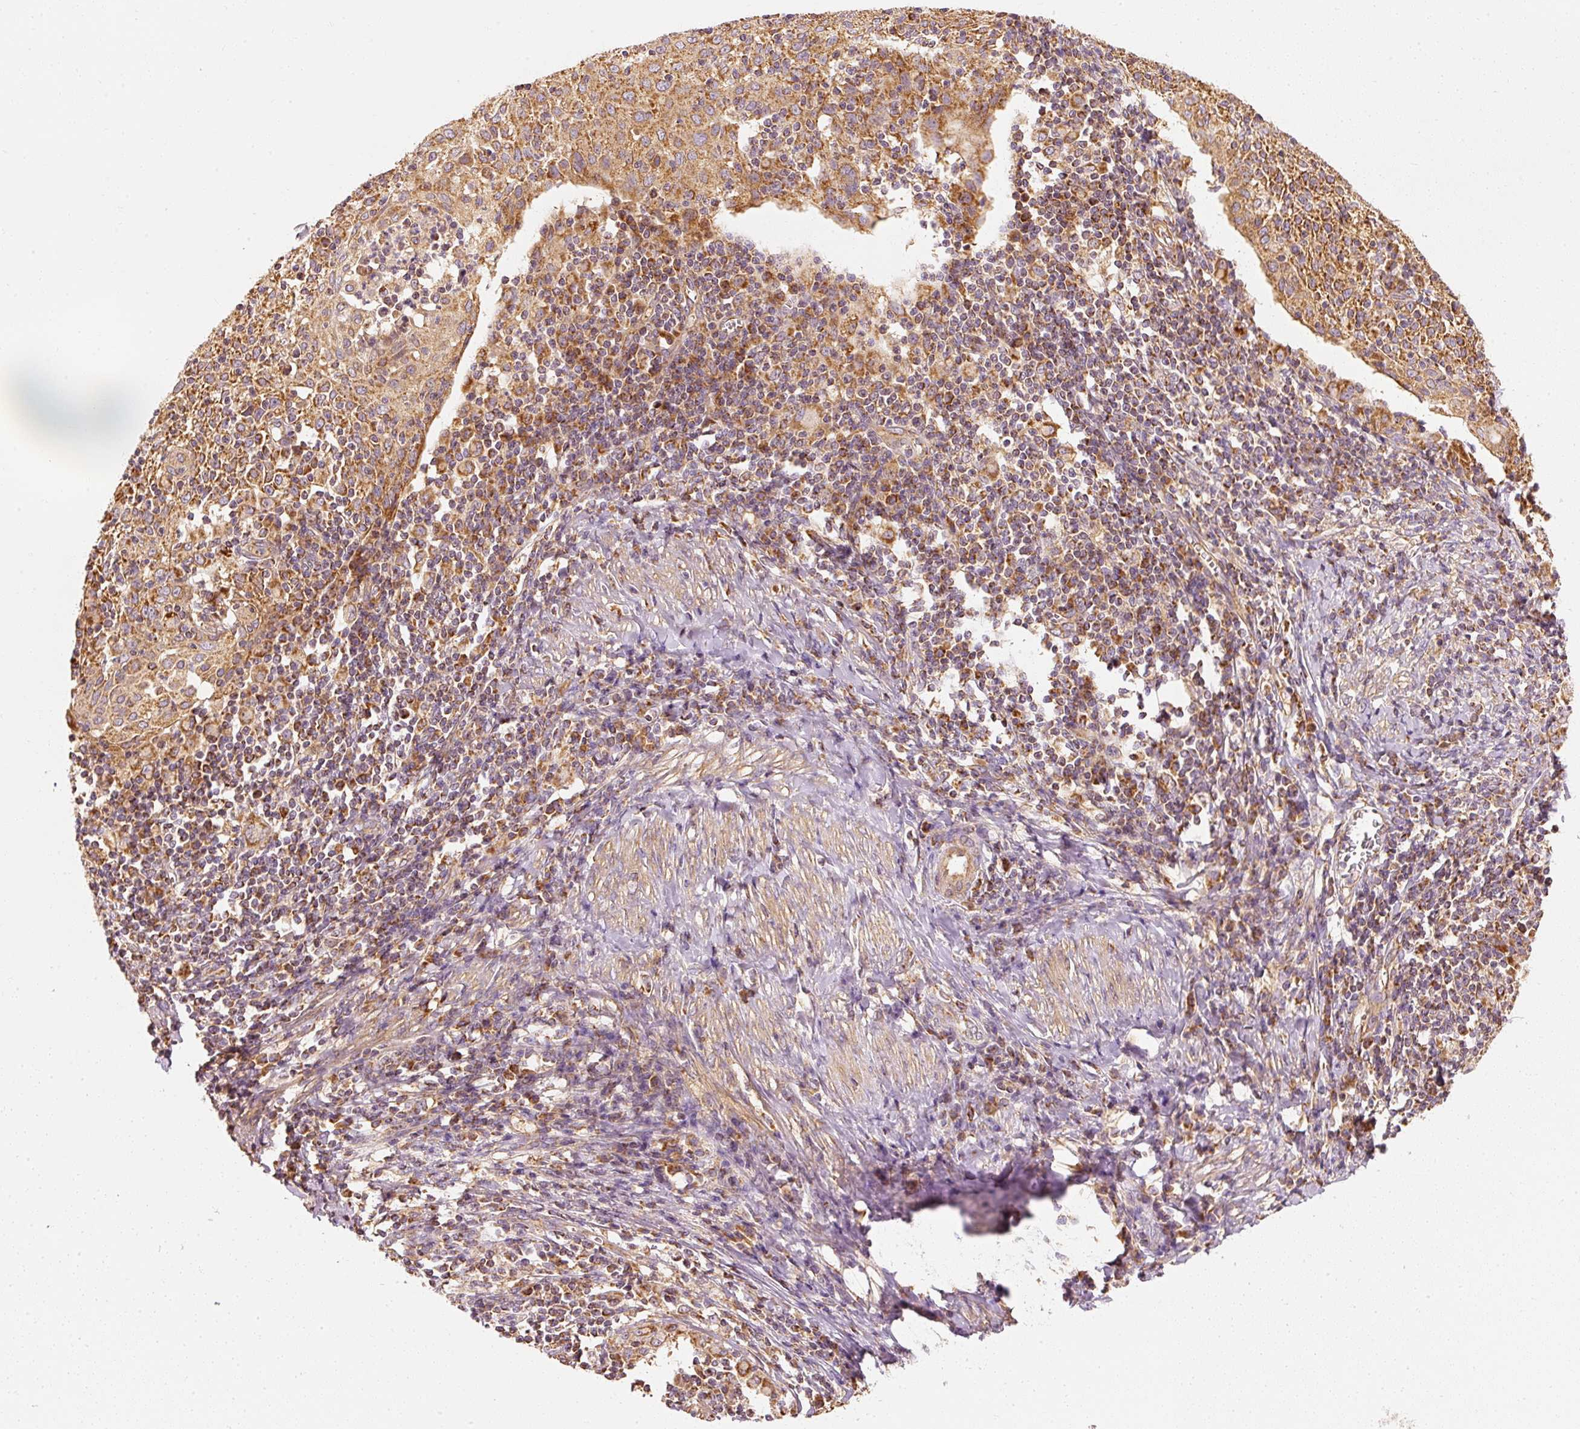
{"staining": {"intensity": "moderate", "quantity": ">75%", "location": "cytoplasmic/membranous"}, "tissue": "cervical cancer", "cell_type": "Tumor cells", "image_type": "cancer", "snomed": [{"axis": "morphology", "description": "Squamous cell carcinoma, NOS"}, {"axis": "topography", "description": "Cervix"}], "caption": "Cervical cancer (squamous cell carcinoma) stained for a protein (brown) reveals moderate cytoplasmic/membranous positive positivity in approximately >75% of tumor cells.", "gene": "TOMM40", "patient": {"sex": "female", "age": 52}}